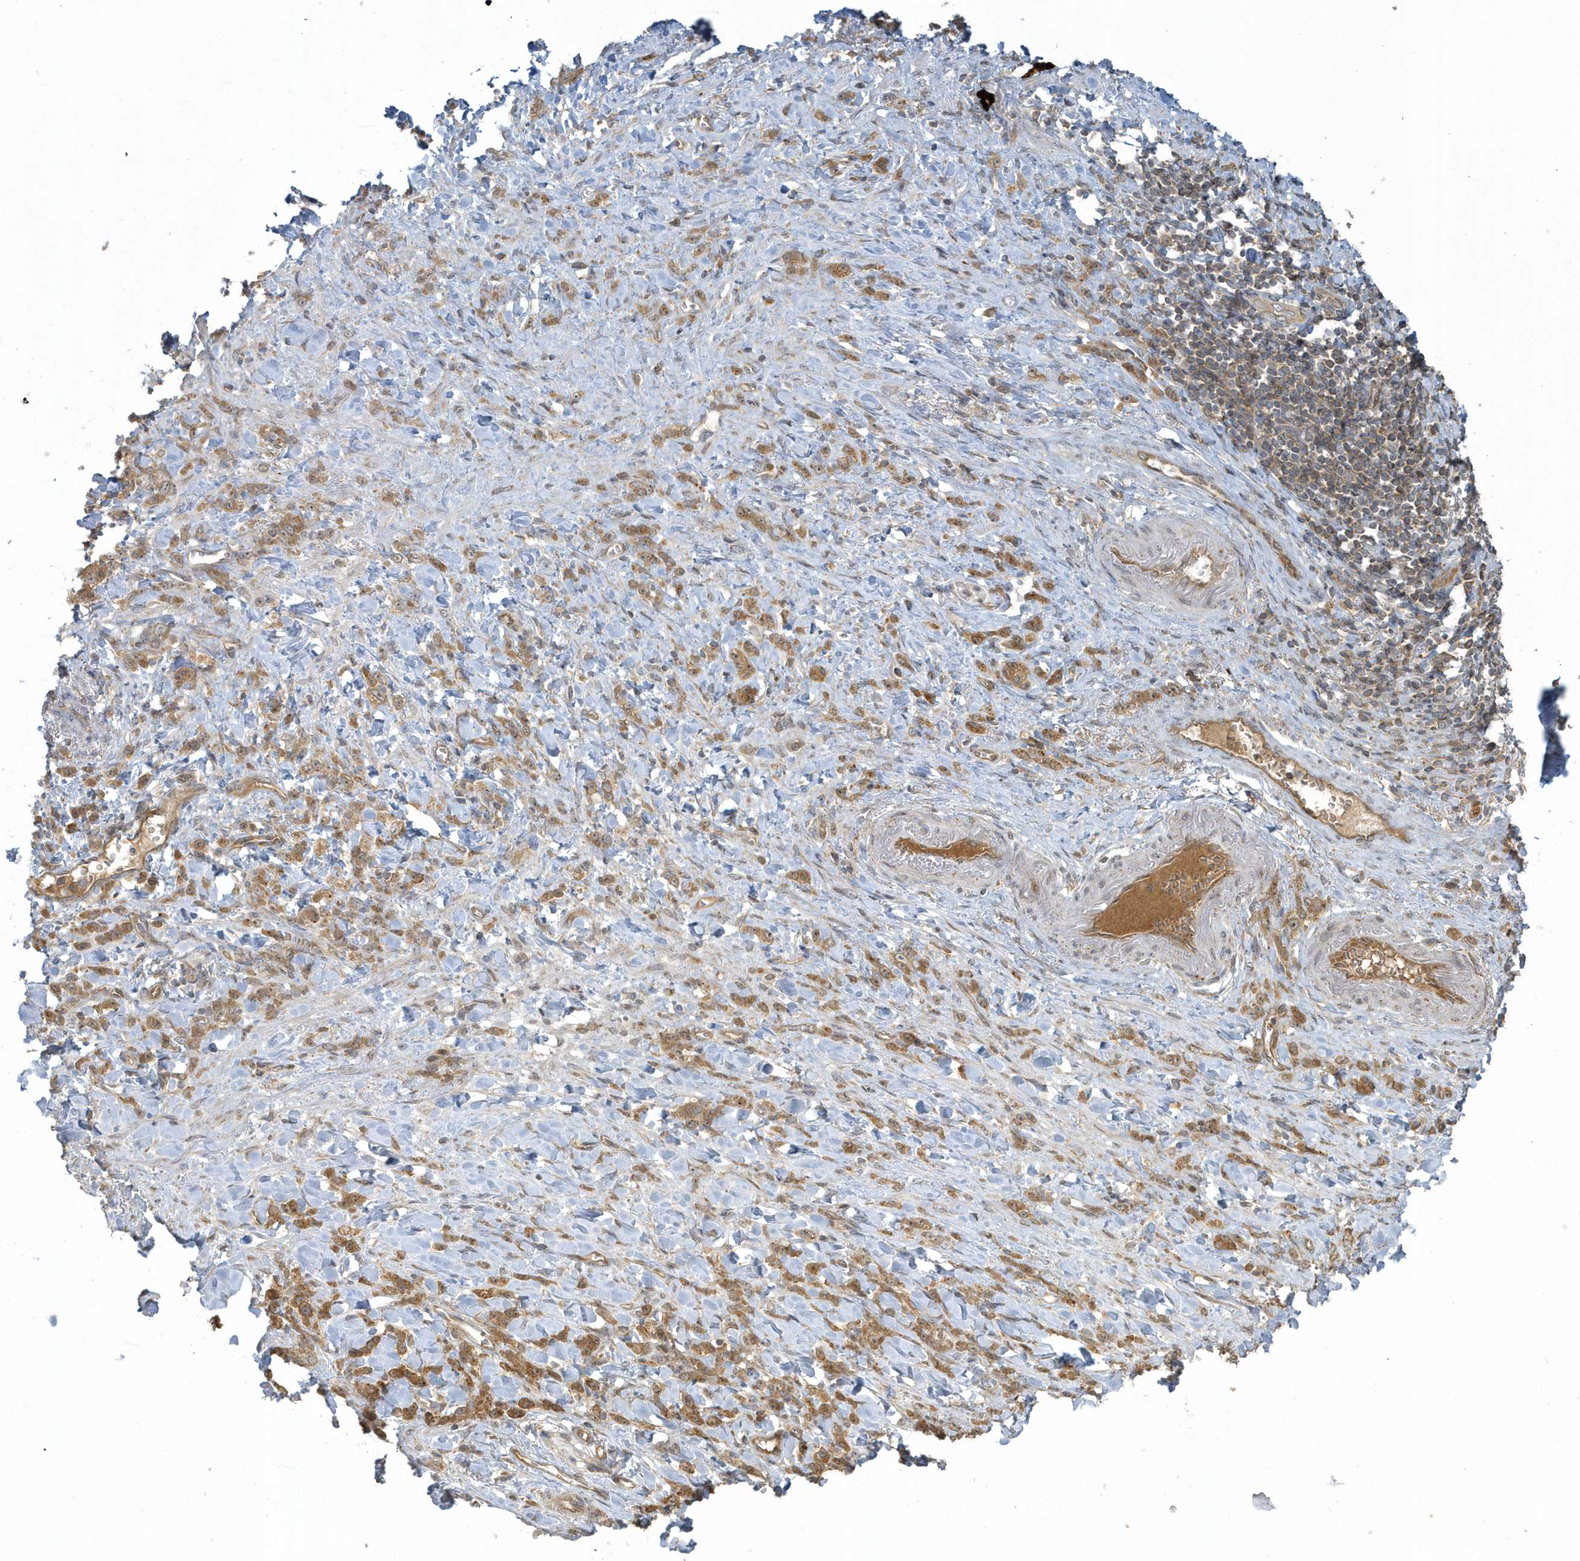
{"staining": {"intensity": "moderate", "quantity": ">75%", "location": "cytoplasmic/membranous"}, "tissue": "stomach cancer", "cell_type": "Tumor cells", "image_type": "cancer", "snomed": [{"axis": "morphology", "description": "Normal tissue, NOS"}, {"axis": "morphology", "description": "Adenocarcinoma, NOS"}, {"axis": "topography", "description": "Stomach"}], "caption": "This histopathology image exhibits immunohistochemistry (IHC) staining of human stomach cancer (adenocarcinoma), with medium moderate cytoplasmic/membranous expression in approximately >75% of tumor cells.", "gene": "STIM2", "patient": {"sex": "male", "age": 82}}